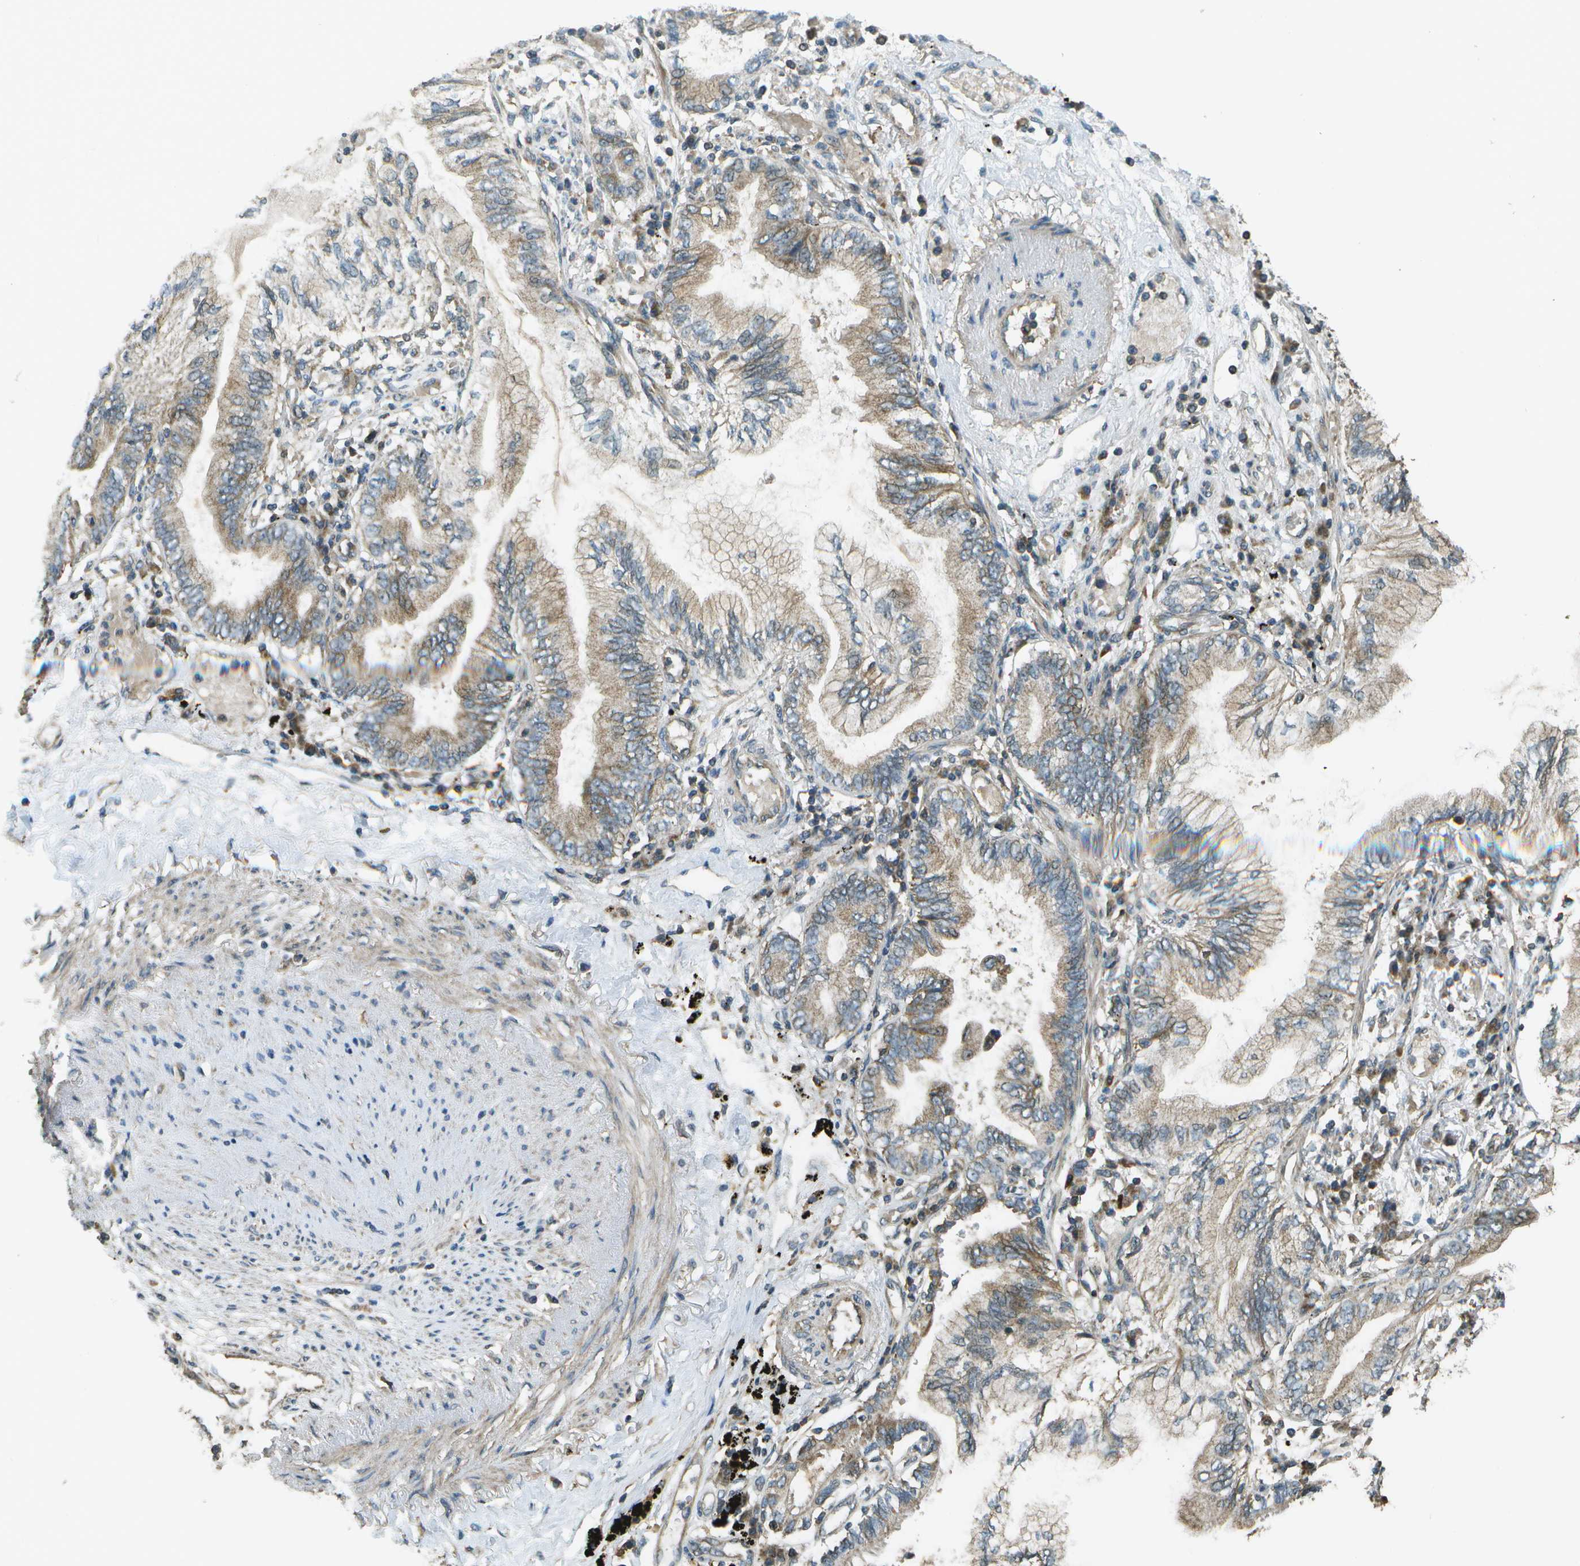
{"staining": {"intensity": "weak", "quantity": ">75%", "location": "cytoplasmic/membranous"}, "tissue": "lung cancer", "cell_type": "Tumor cells", "image_type": "cancer", "snomed": [{"axis": "morphology", "description": "Normal tissue, NOS"}, {"axis": "morphology", "description": "Adenocarcinoma, NOS"}, {"axis": "topography", "description": "Bronchus"}, {"axis": "topography", "description": "Lung"}], "caption": "Protein positivity by immunohistochemistry shows weak cytoplasmic/membranous staining in about >75% of tumor cells in lung cancer.", "gene": "PLPBP", "patient": {"sex": "female", "age": 70}}